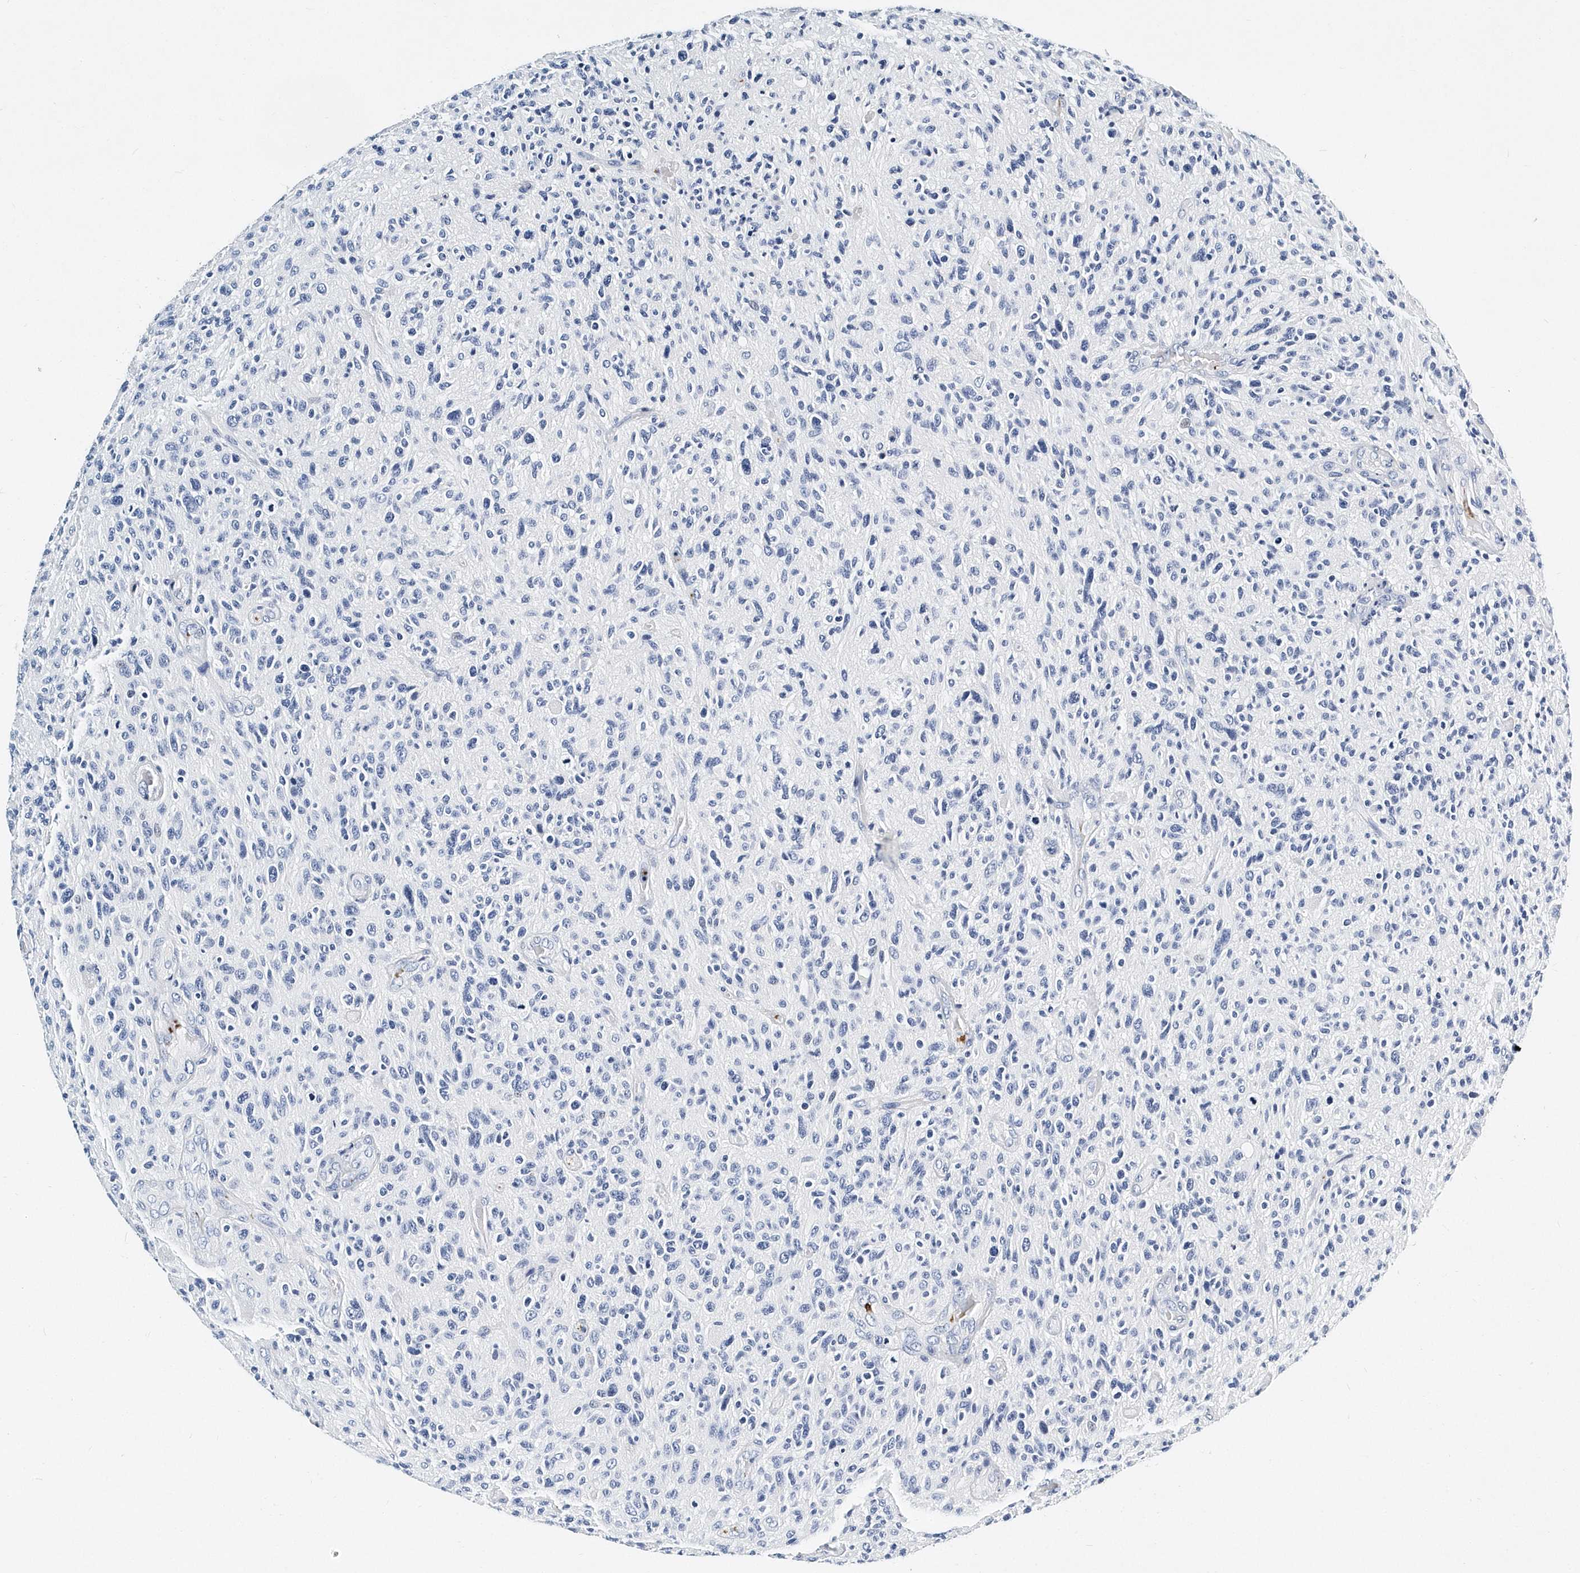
{"staining": {"intensity": "negative", "quantity": "none", "location": "none"}, "tissue": "glioma", "cell_type": "Tumor cells", "image_type": "cancer", "snomed": [{"axis": "morphology", "description": "Glioma, malignant, High grade"}, {"axis": "topography", "description": "Brain"}], "caption": "IHC micrograph of neoplastic tissue: human glioma stained with DAB exhibits no significant protein positivity in tumor cells.", "gene": "ITGA2B", "patient": {"sex": "male", "age": 47}}